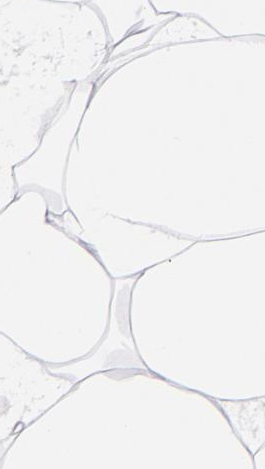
{"staining": {"intensity": "moderate", "quantity": ">75%", "location": "nuclear"}, "tissue": "adipose tissue", "cell_type": "Adipocytes", "image_type": "normal", "snomed": [{"axis": "morphology", "description": "Normal tissue, NOS"}, {"axis": "morphology", "description": "Duct carcinoma"}, {"axis": "topography", "description": "Breast"}, {"axis": "topography", "description": "Adipose tissue"}], "caption": "Adipose tissue stained with a brown dye exhibits moderate nuclear positive expression in about >75% of adipocytes.", "gene": "MLLT3", "patient": {"sex": "female", "age": 37}}